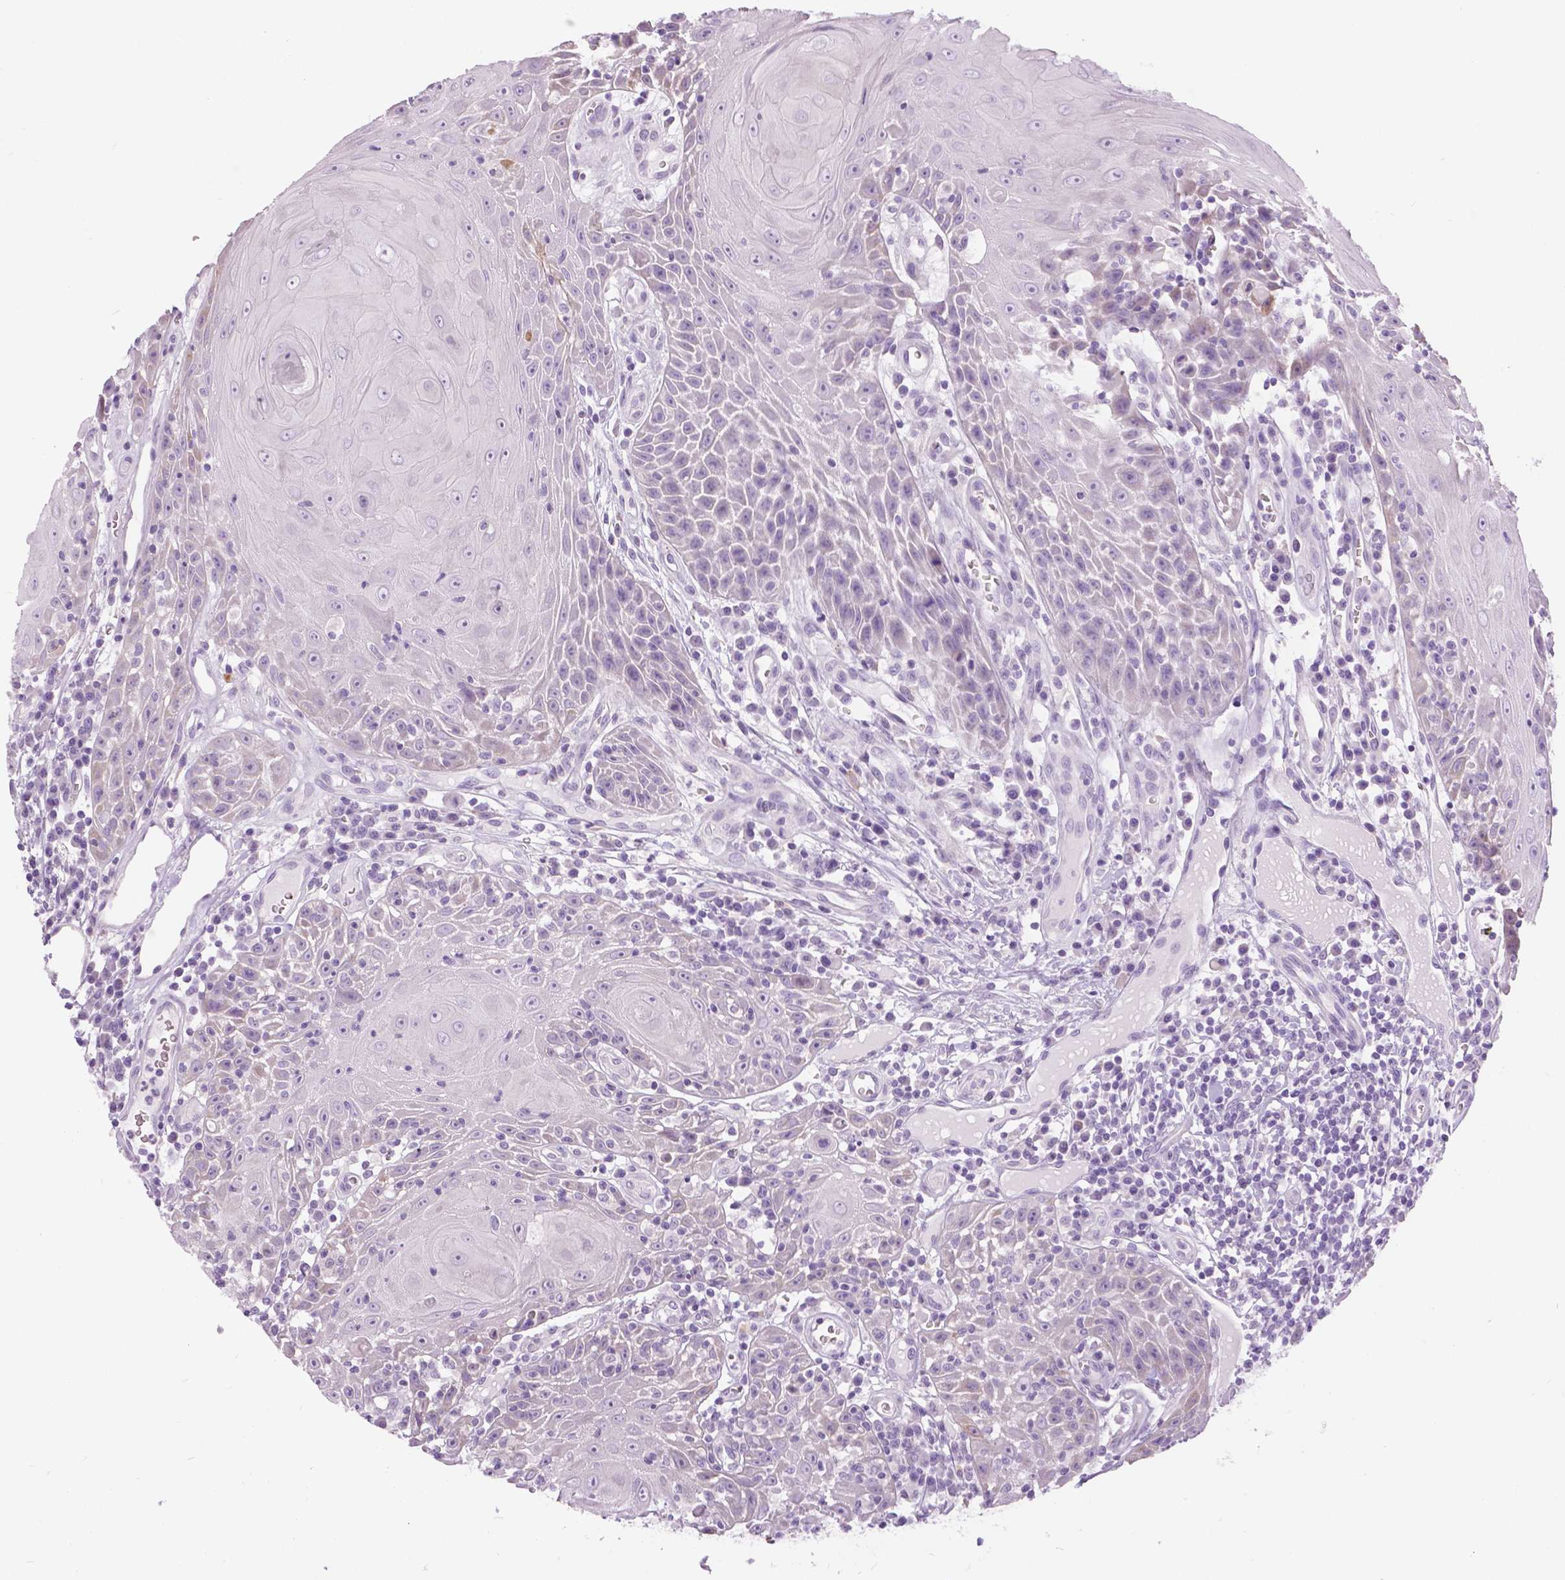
{"staining": {"intensity": "moderate", "quantity": "<25%", "location": "cytoplasmic/membranous"}, "tissue": "head and neck cancer", "cell_type": "Tumor cells", "image_type": "cancer", "snomed": [{"axis": "morphology", "description": "Squamous cell carcinoma, NOS"}, {"axis": "topography", "description": "Head-Neck"}], "caption": "Immunohistochemical staining of head and neck cancer reveals moderate cytoplasmic/membranous protein positivity in about <25% of tumor cells.", "gene": "TP53TG5", "patient": {"sex": "male", "age": 52}}